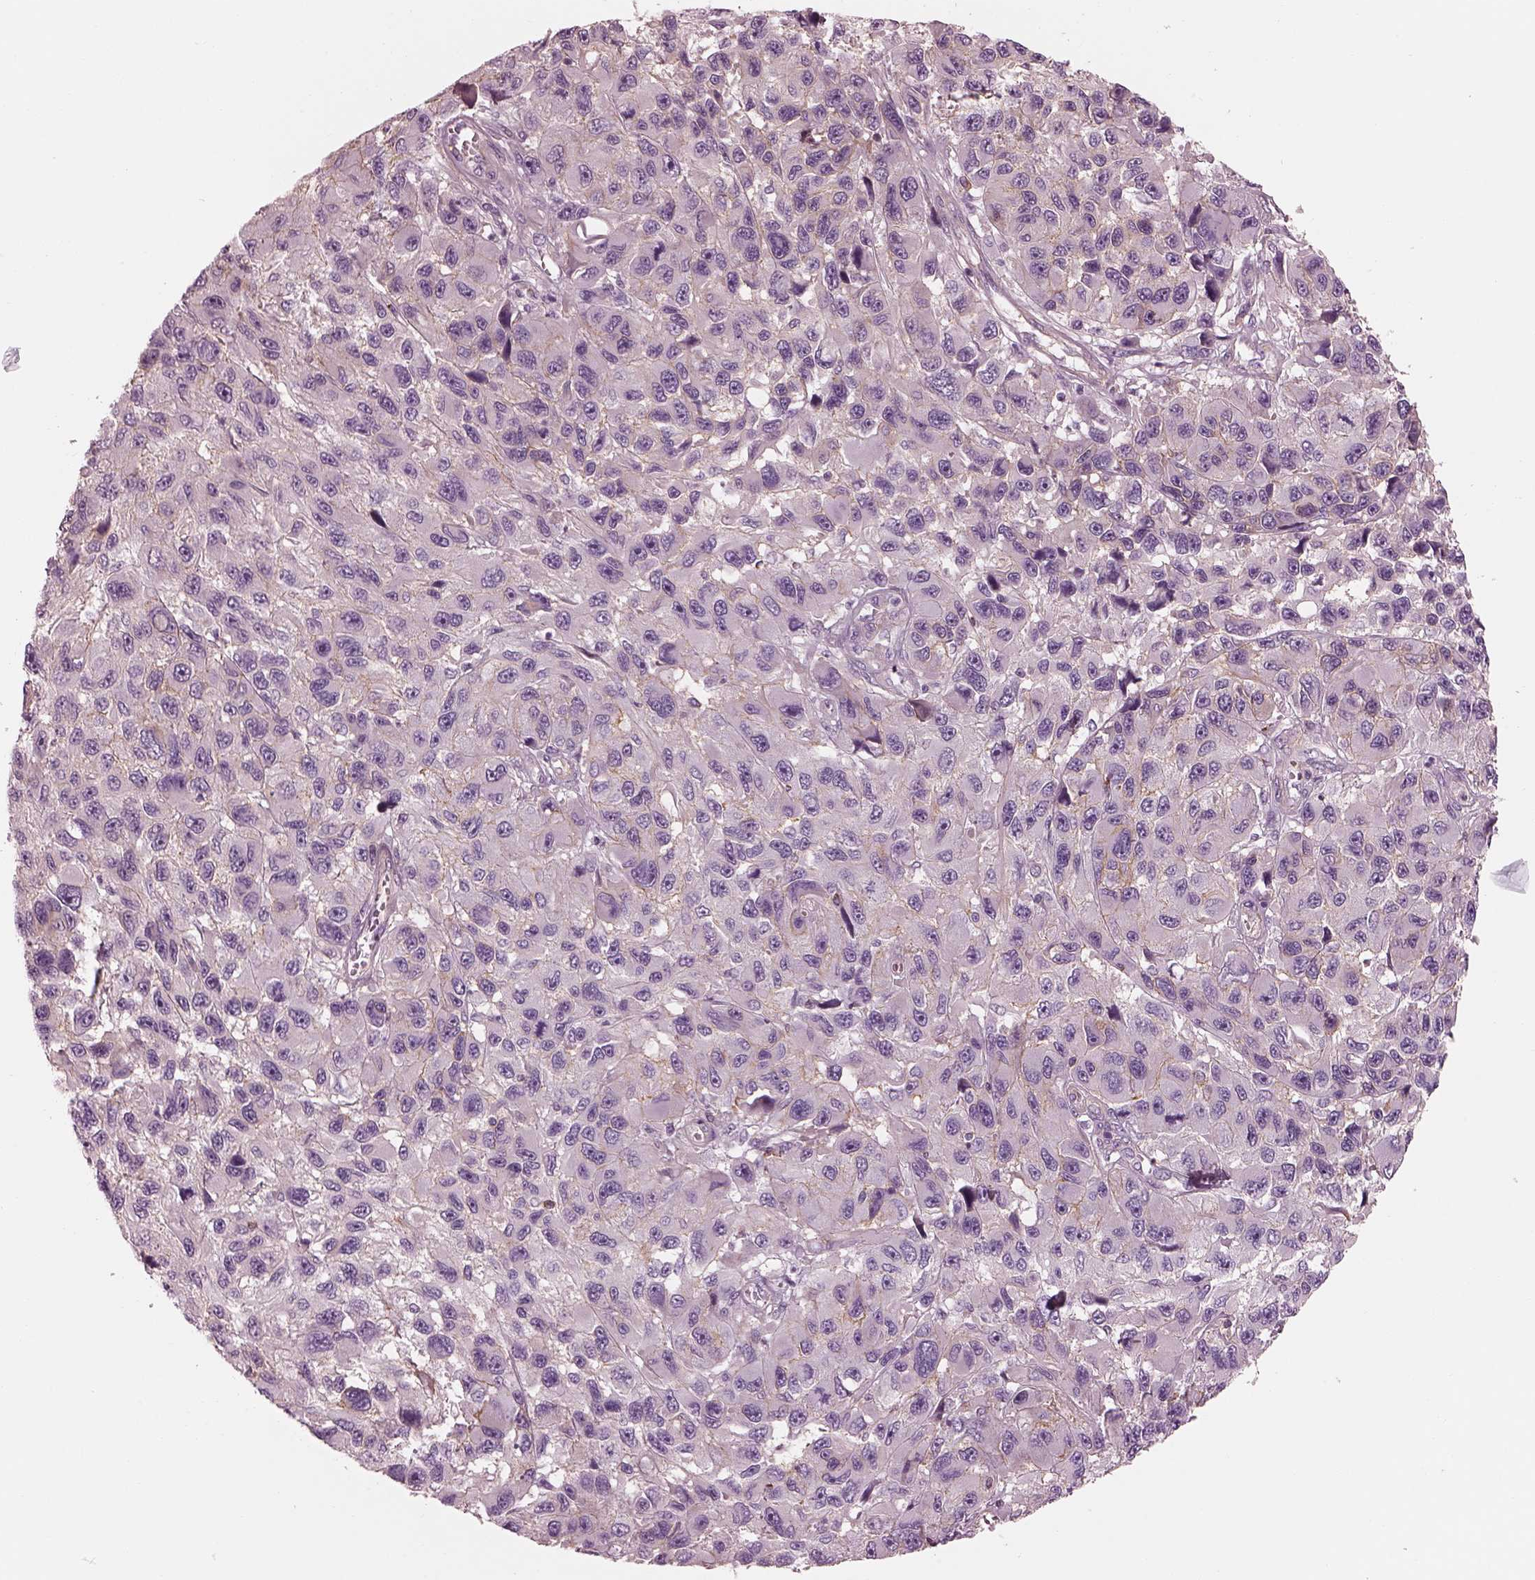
{"staining": {"intensity": "negative", "quantity": "none", "location": "none"}, "tissue": "melanoma", "cell_type": "Tumor cells", "image_type": "cancer", "snomed": [{"axis": "morphology", "description": "Malignant melanoma, NOS"}, {"axis": "topography", "description": "Skin"}], "caption": "DAB immunohistochemical staining of human melanoma reveals no significant staining in tumor cells. (DAB (3,3'-diaminobenzidine) IHC with hematoxylin counter stain).", "gene": "ELAPOR1", "patient": {"sex": "male", "age": 53}}